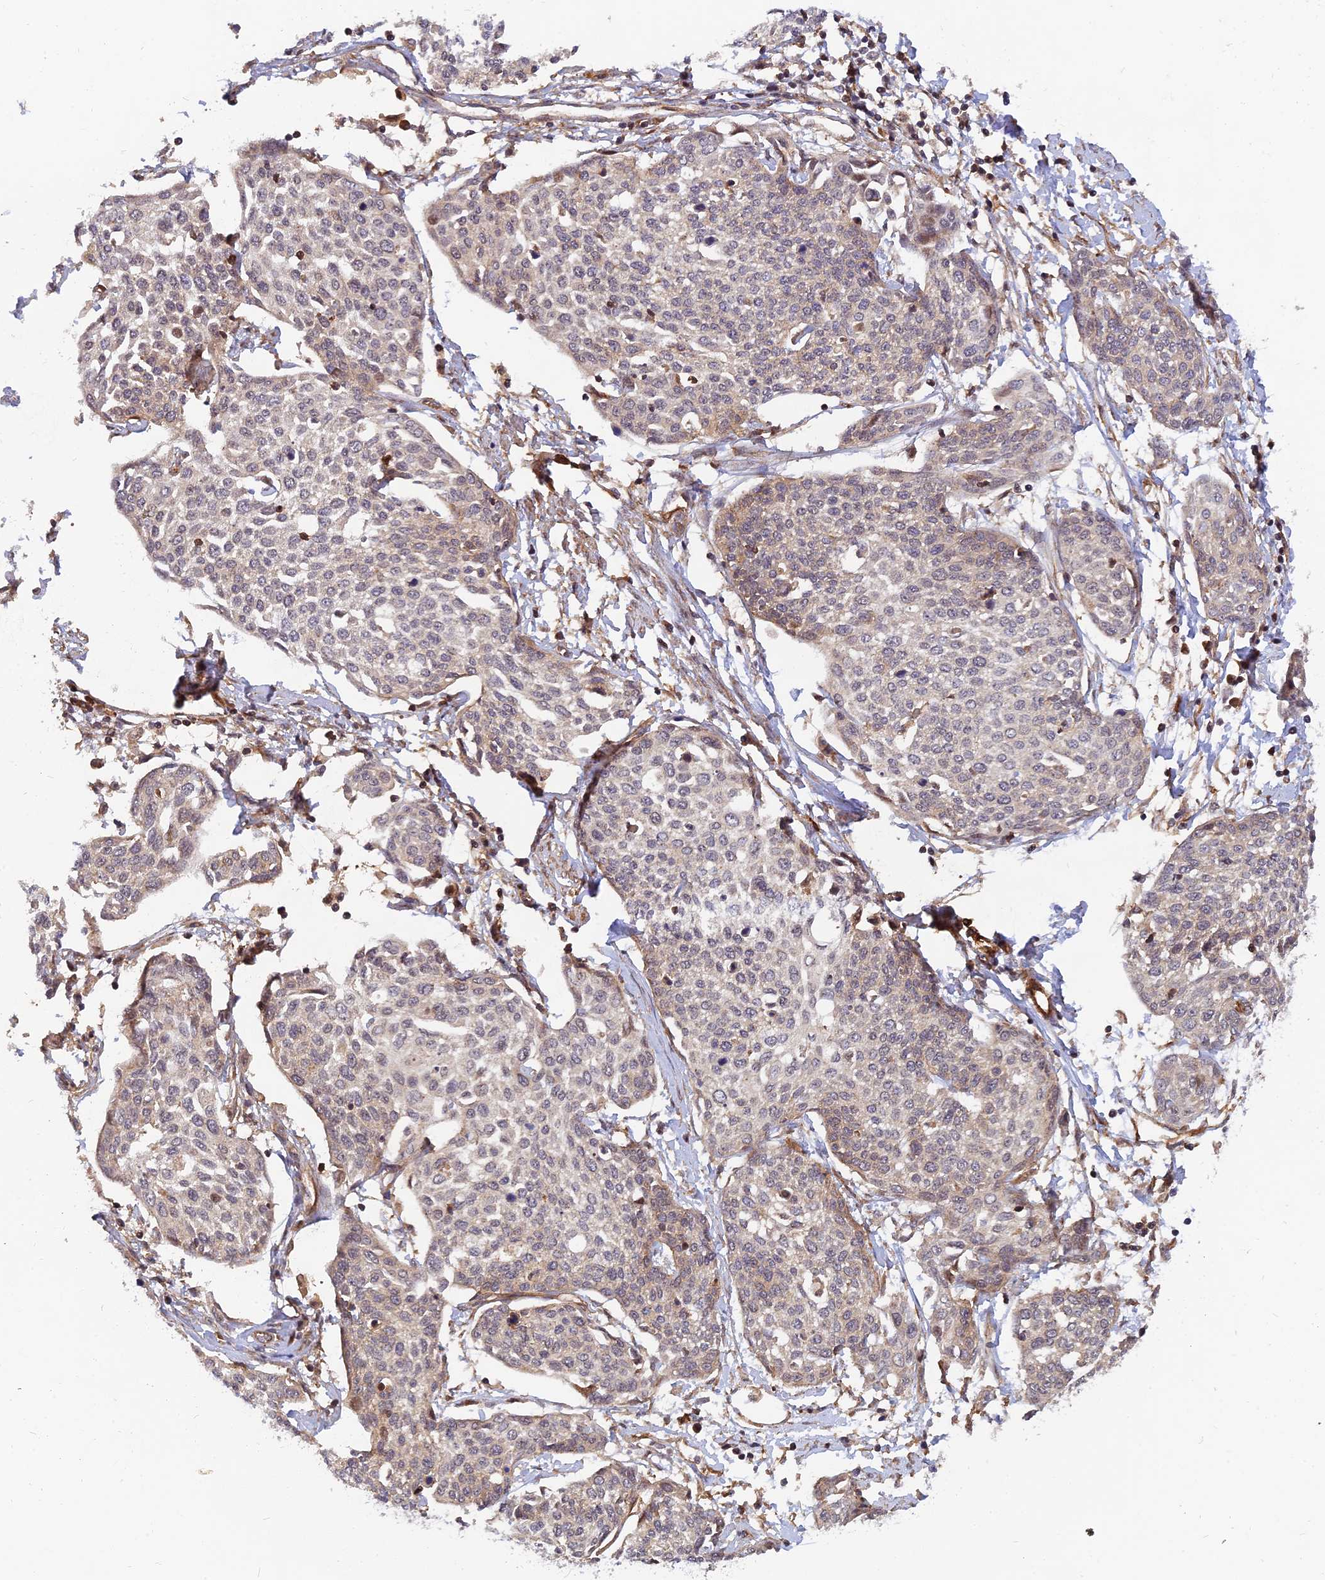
{"staining": {"intensity": "weak", "quantity": "25%-75%", "location": "cytoplasmic/membranous"}, "tissue": "cervical cancer", "cell_type": "Tumor cells", "image_type": "cancer", "snomed": [{"axis": "morphology", "description": "Squamous cell carcinoma, NOS"}, {"axis": "topography", "description": "Cervix"}], "caption": "Tumor cells reveal low levels of weak cytoplasmic/membranous positivity in approximately 25%-75% of cells in cervical cancer (squamous cell carcinoma). The staining is performed using DAB brown chromogen to label protein expression. The nuclei are counter-stained blue using hematoxylin.", "gene": "WDR41", "patient": {"sex": "female", "age": 34}}